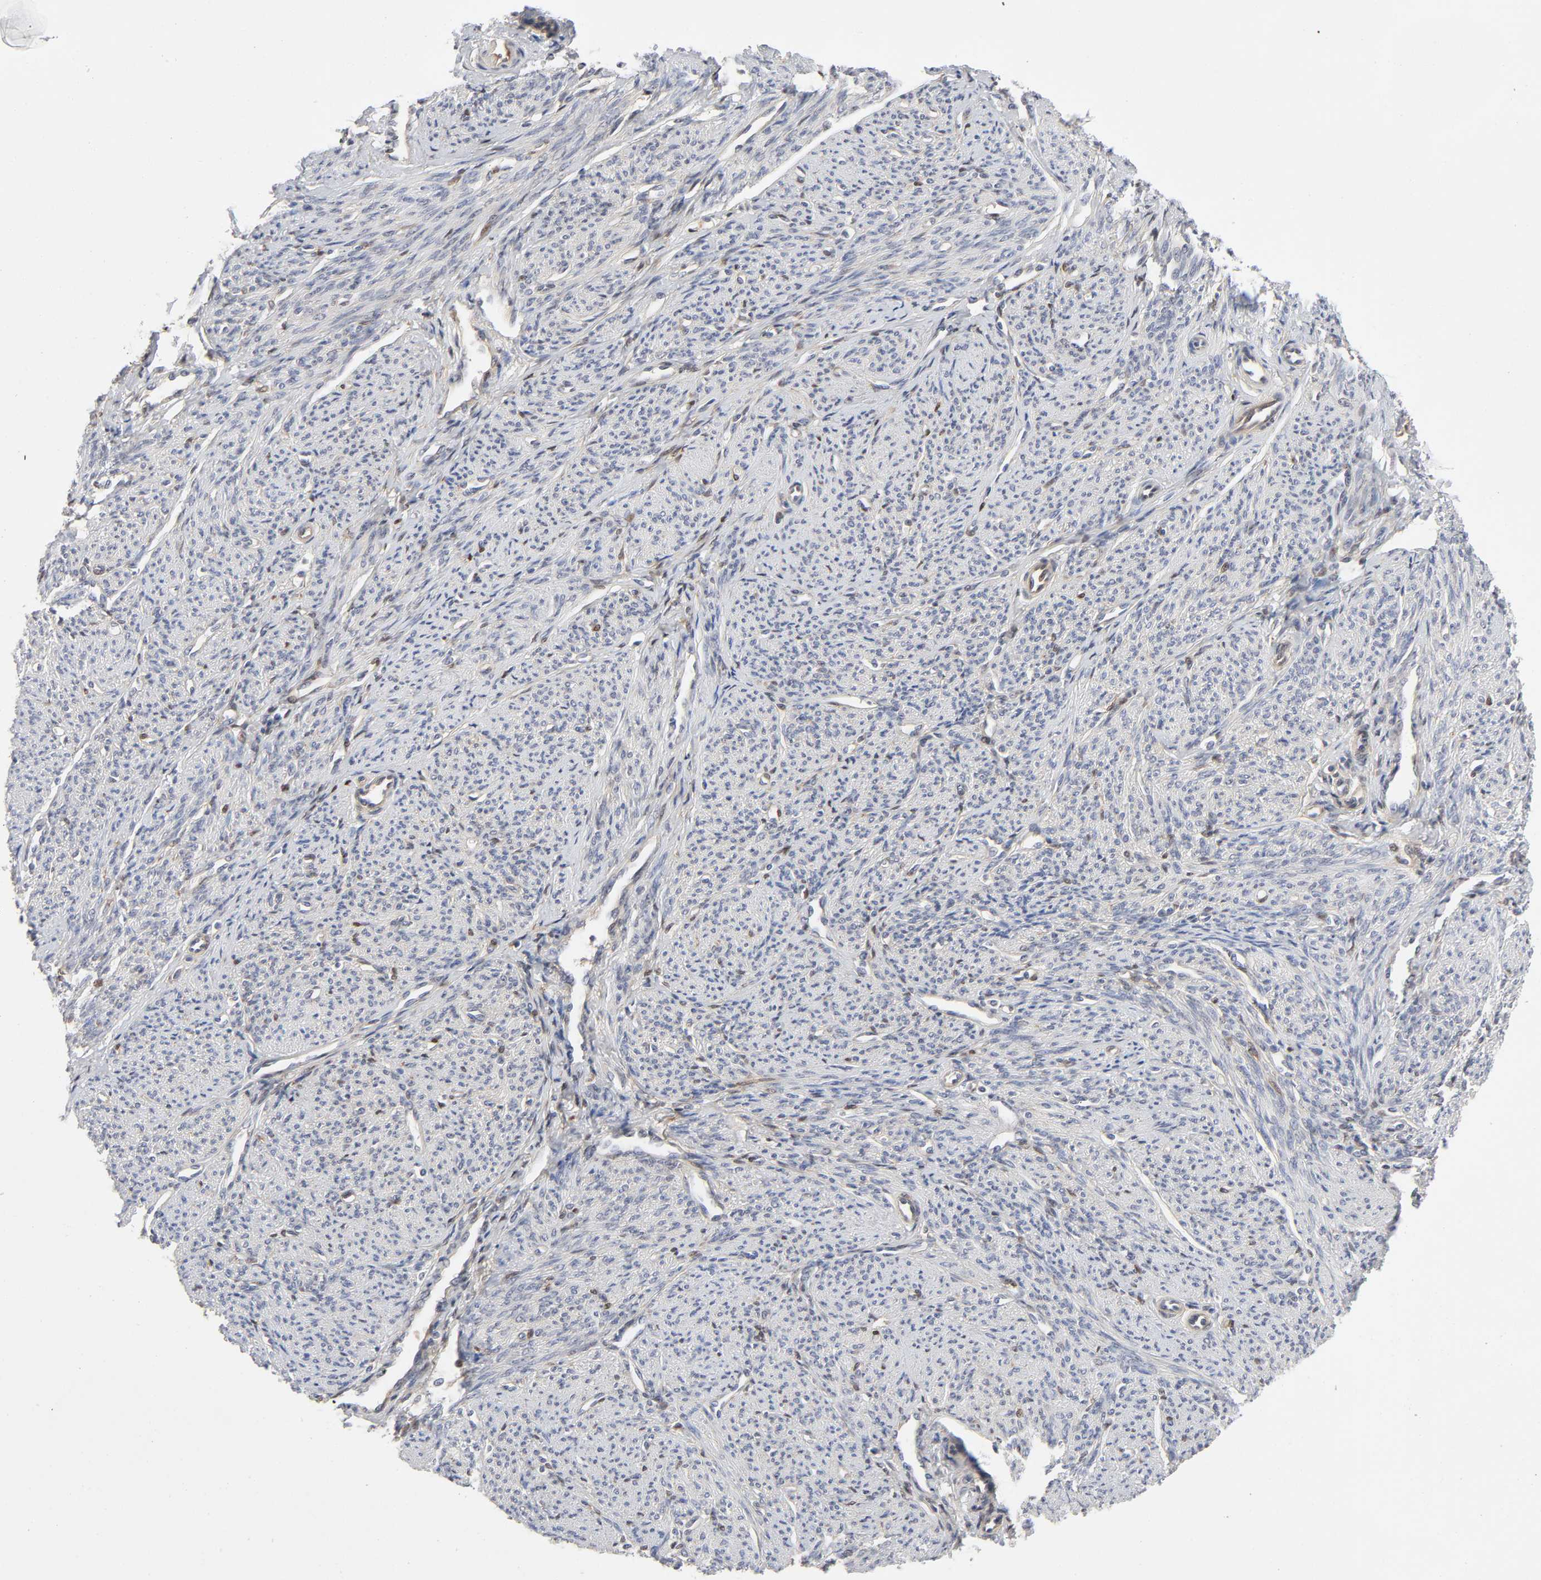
{"staining": {"intensity": "negative", "quantity": "none", "location": "none"}, "tissue": "smooth muscle", "cell_type": "Smooth muscle cells", "image_type": "normal", "snomed": [{"axis": "morphology", "description": "Normal tissue, NOS"}, {"axis": "topography", "description": "Cervix"}, {"axis": "topography", "description": "Endometrium"}], "caption": "The photomicrograph reveals no staining of smooth muscle cells in normal smooth muscle.", "gene": "PTEN", "patient": {"sex": "female", "age": 65}}